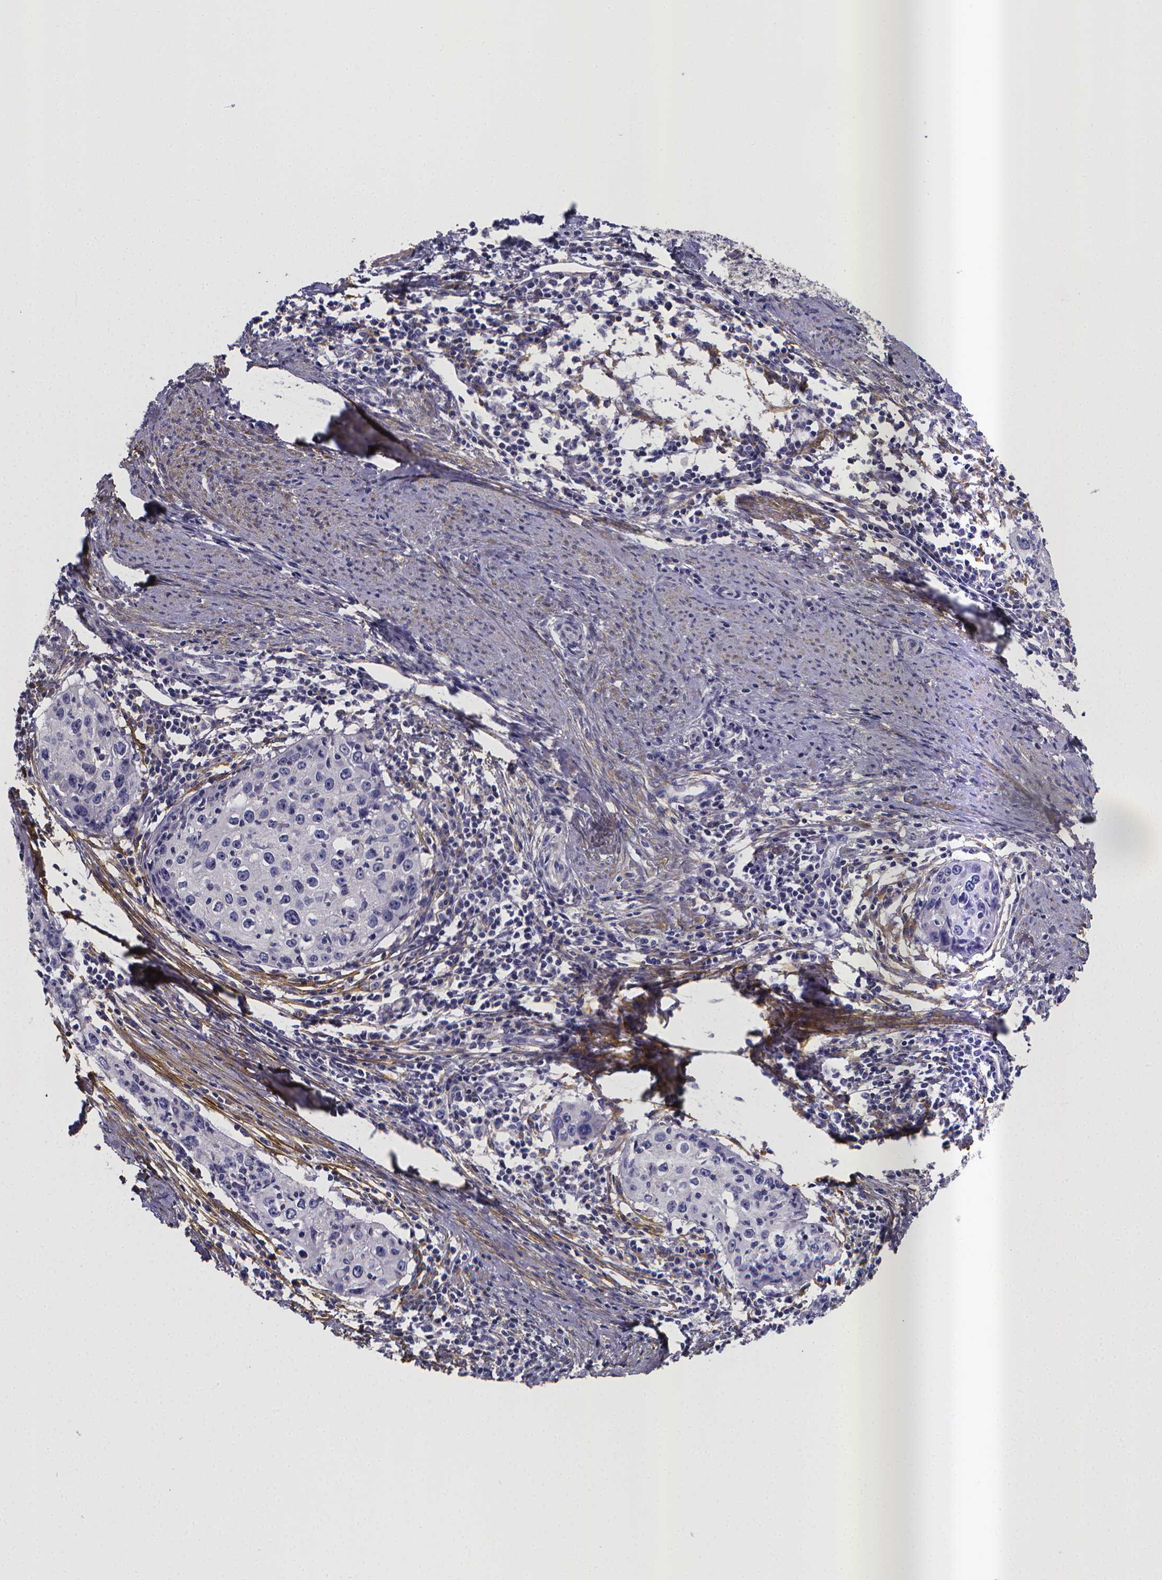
{"staining": {"intensity": "negative", "quantity": "none", "location": "none"}, "tissue": "cervical cancer", "cell_type": "Tumor cells", "image_type": "cancer", "snomed": [{"axis": "morphology", "description": "Squamous cell carcinoma, NOS"}, {"axis": "topography", "description": "Cervix"}], "caption": "Cervical cancer (squamous cell carcinoma) was stained to show a protein in brown. There is no significant staining in tumor cells.", "gene": "RERG", "patient": {"sex": "female", "age": 40}}